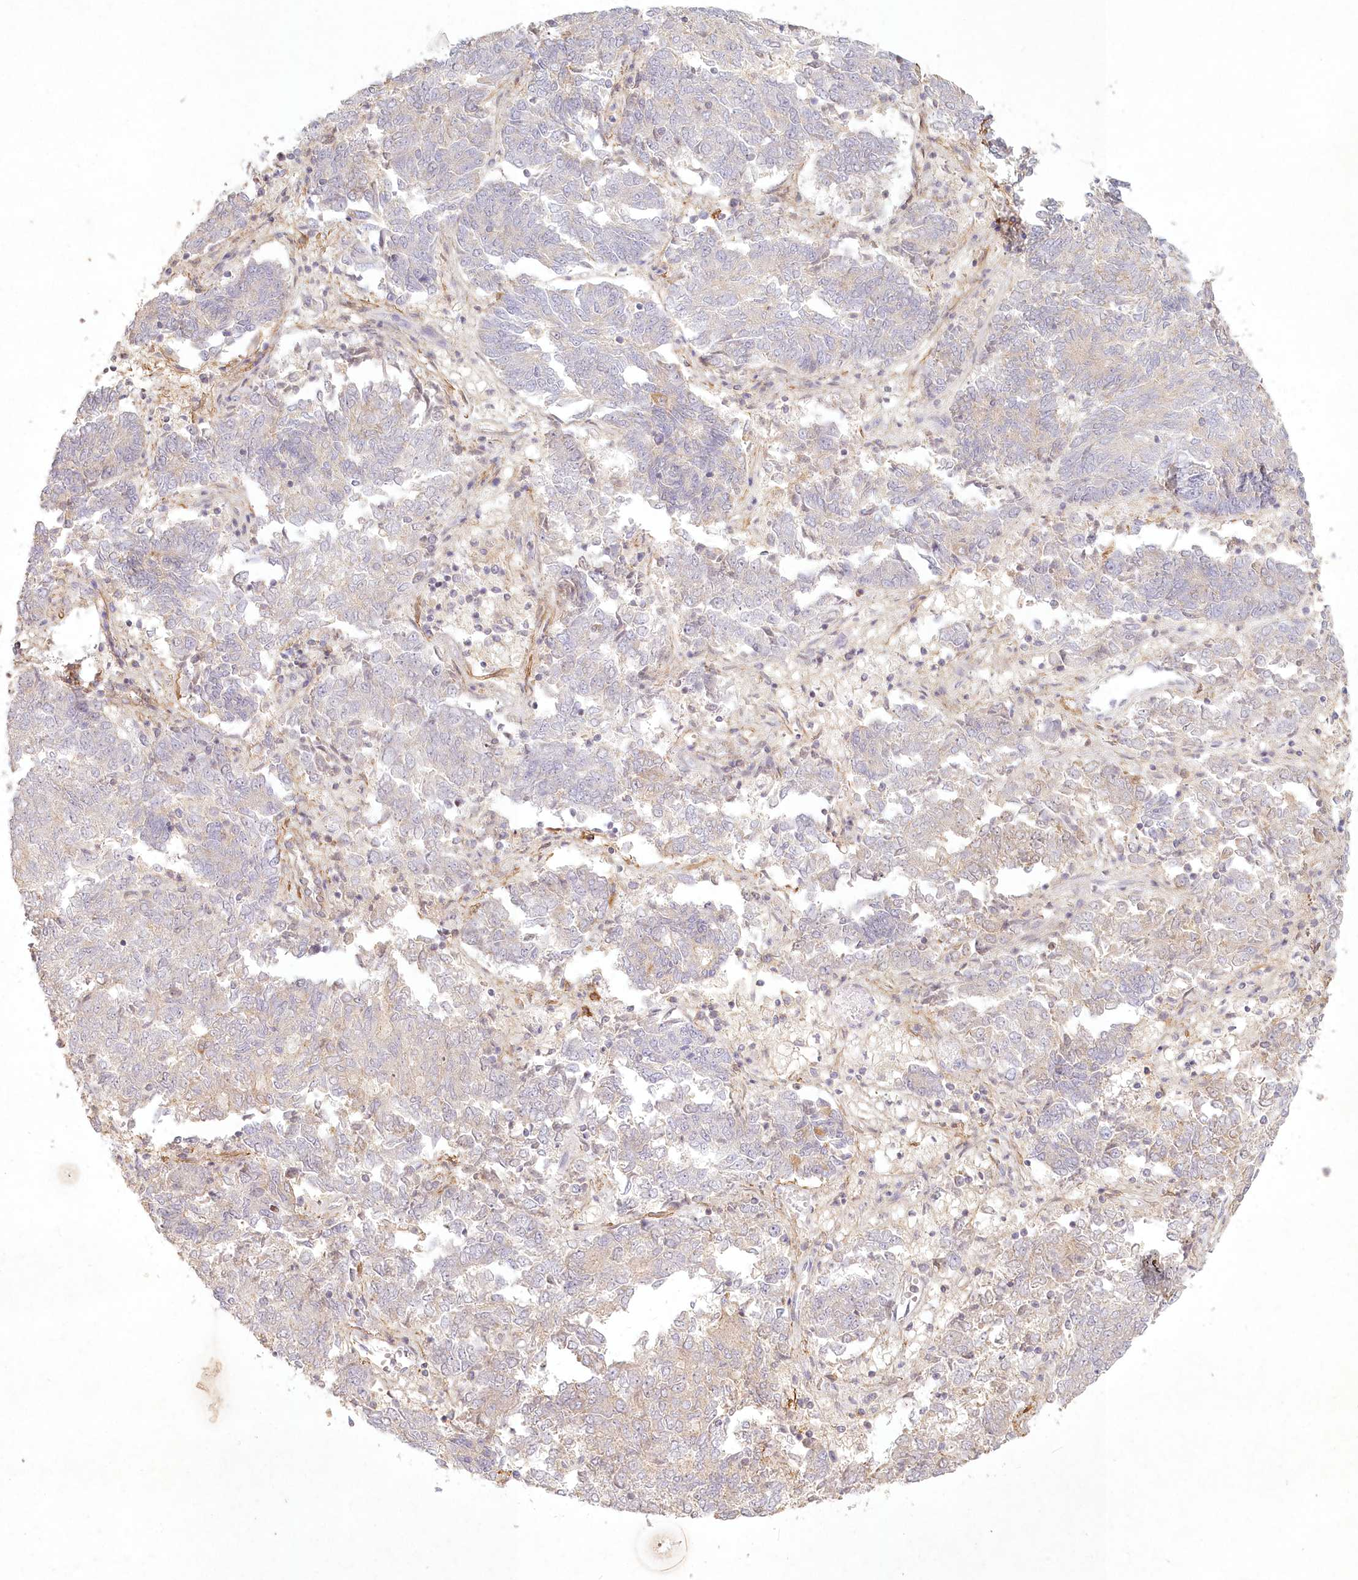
{"staining": {"intensity": "weak", "quantity": "<25%", "location": "cytoplasmic/membranous"}, "tissue": "endometrial cancer", "cell_type": "Tumor cells", "image_type": "cancer", "snomed": [{"axis": "morphology", "description": "Adenocarcinoma, NOS"}, {"axis": "topography", "description": "Endometrium"}], "caption": "This is an immunohistochemistry histopathology image of endometrial cancer. There is no positivity in tumor cells.", "gene": "INPP4B", "patient": {"sex": "female", "age": 80}}